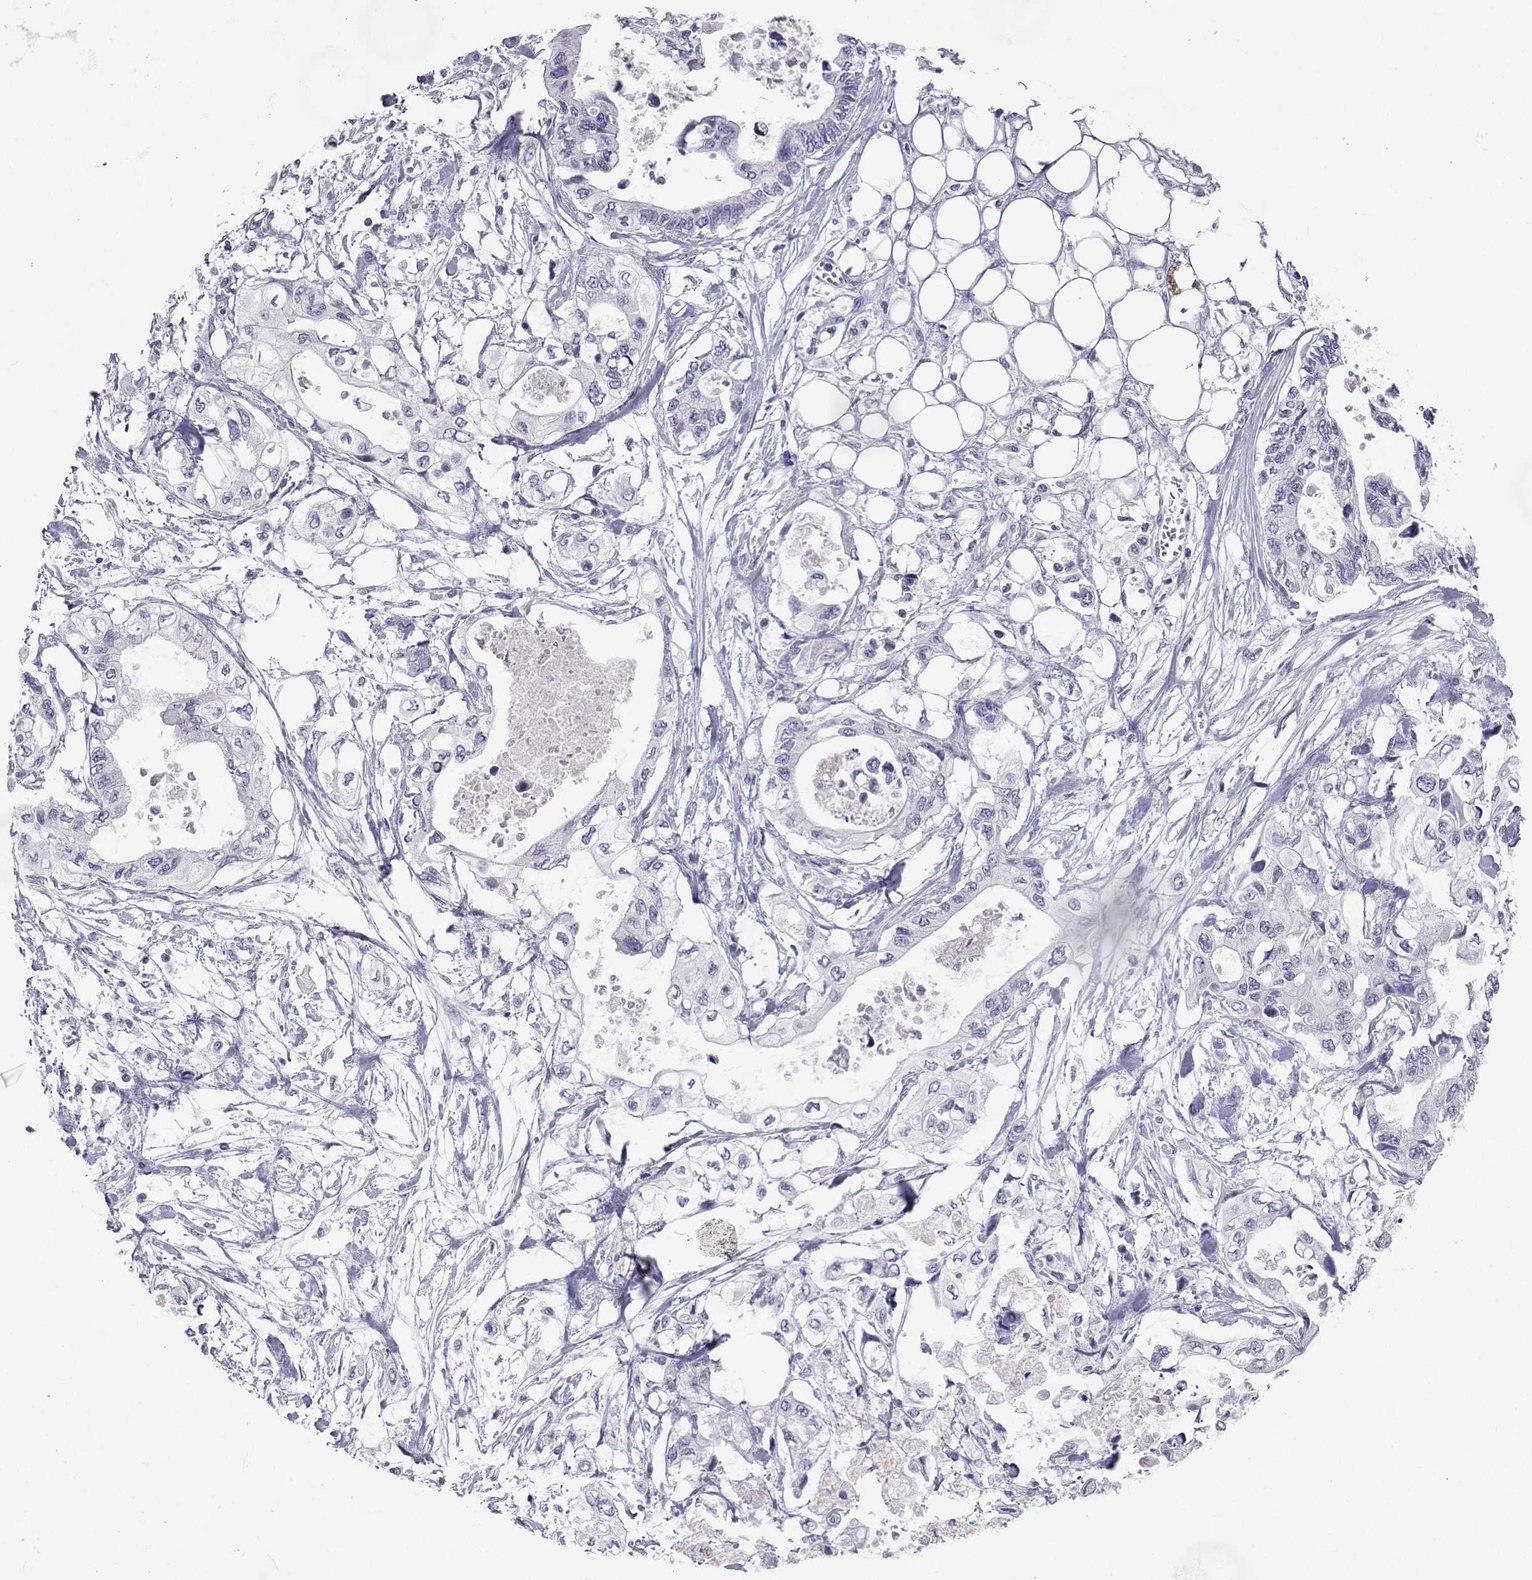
{"staining": {"intensity": "negative", "quantity": "none", "location": "none"}, "tissue": "pancreatic cancer", "cell_type": "Tumor cells", "image_type": "cancer", "snomed": [{"axis": "morphology", "description": "Adenocarcinoma, NOS"}, {"axis": "topography", "description": "Pancreas"}], "caption": "This is a micrograph of immunohistochemistry staining of adenocarcinoma (pancreatic), which shows no expression in tumor cells.", "gene": "SLC6A3", "patient": {"sex": "female", "age": 63}}